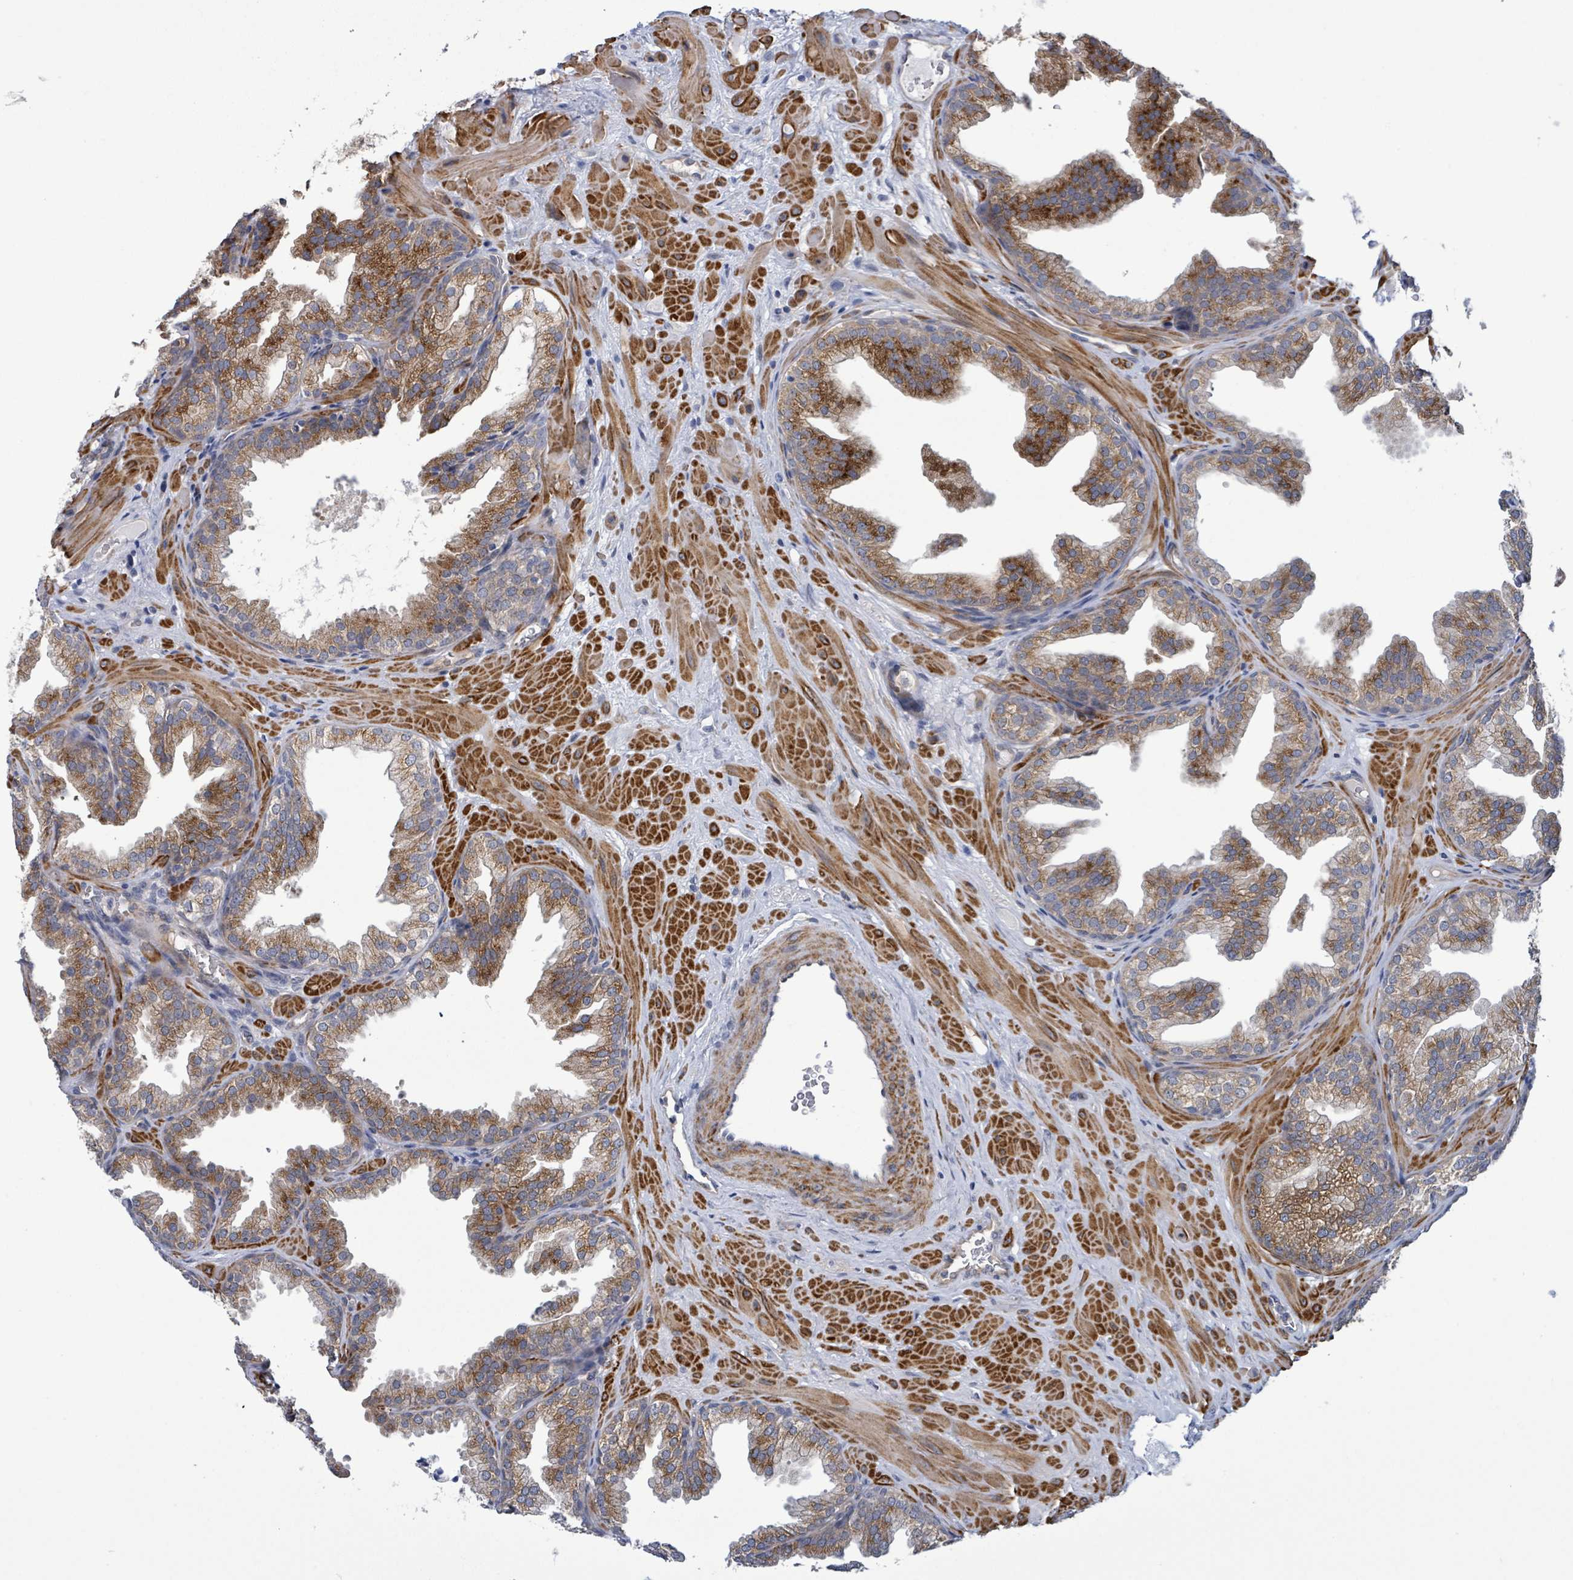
{"staining": {"intensity": "moderate", "quantity": "25%-75%", "location": "cytoplasmic/membranous"}, "tissue": "prostate", "cell_type": "Glandular cells", "image_type": "normal", "snomed": [{"axis": "morphology", "description": "Normal tissue, NOS"}, {"axis": "topography", "description": "Prostate"}], "caption": "Immunohistochemistry histopathology image of benign prostate: human prostate stained using IHC exhibits medium levels of moderate protein expression localized specifically in the cytoplasmic/membranous of glandular cells, appearing as a cytoplasmic/membranous brown color.", "gene": "C9orf152", "patient": {"sex": "male", "age": 37}}